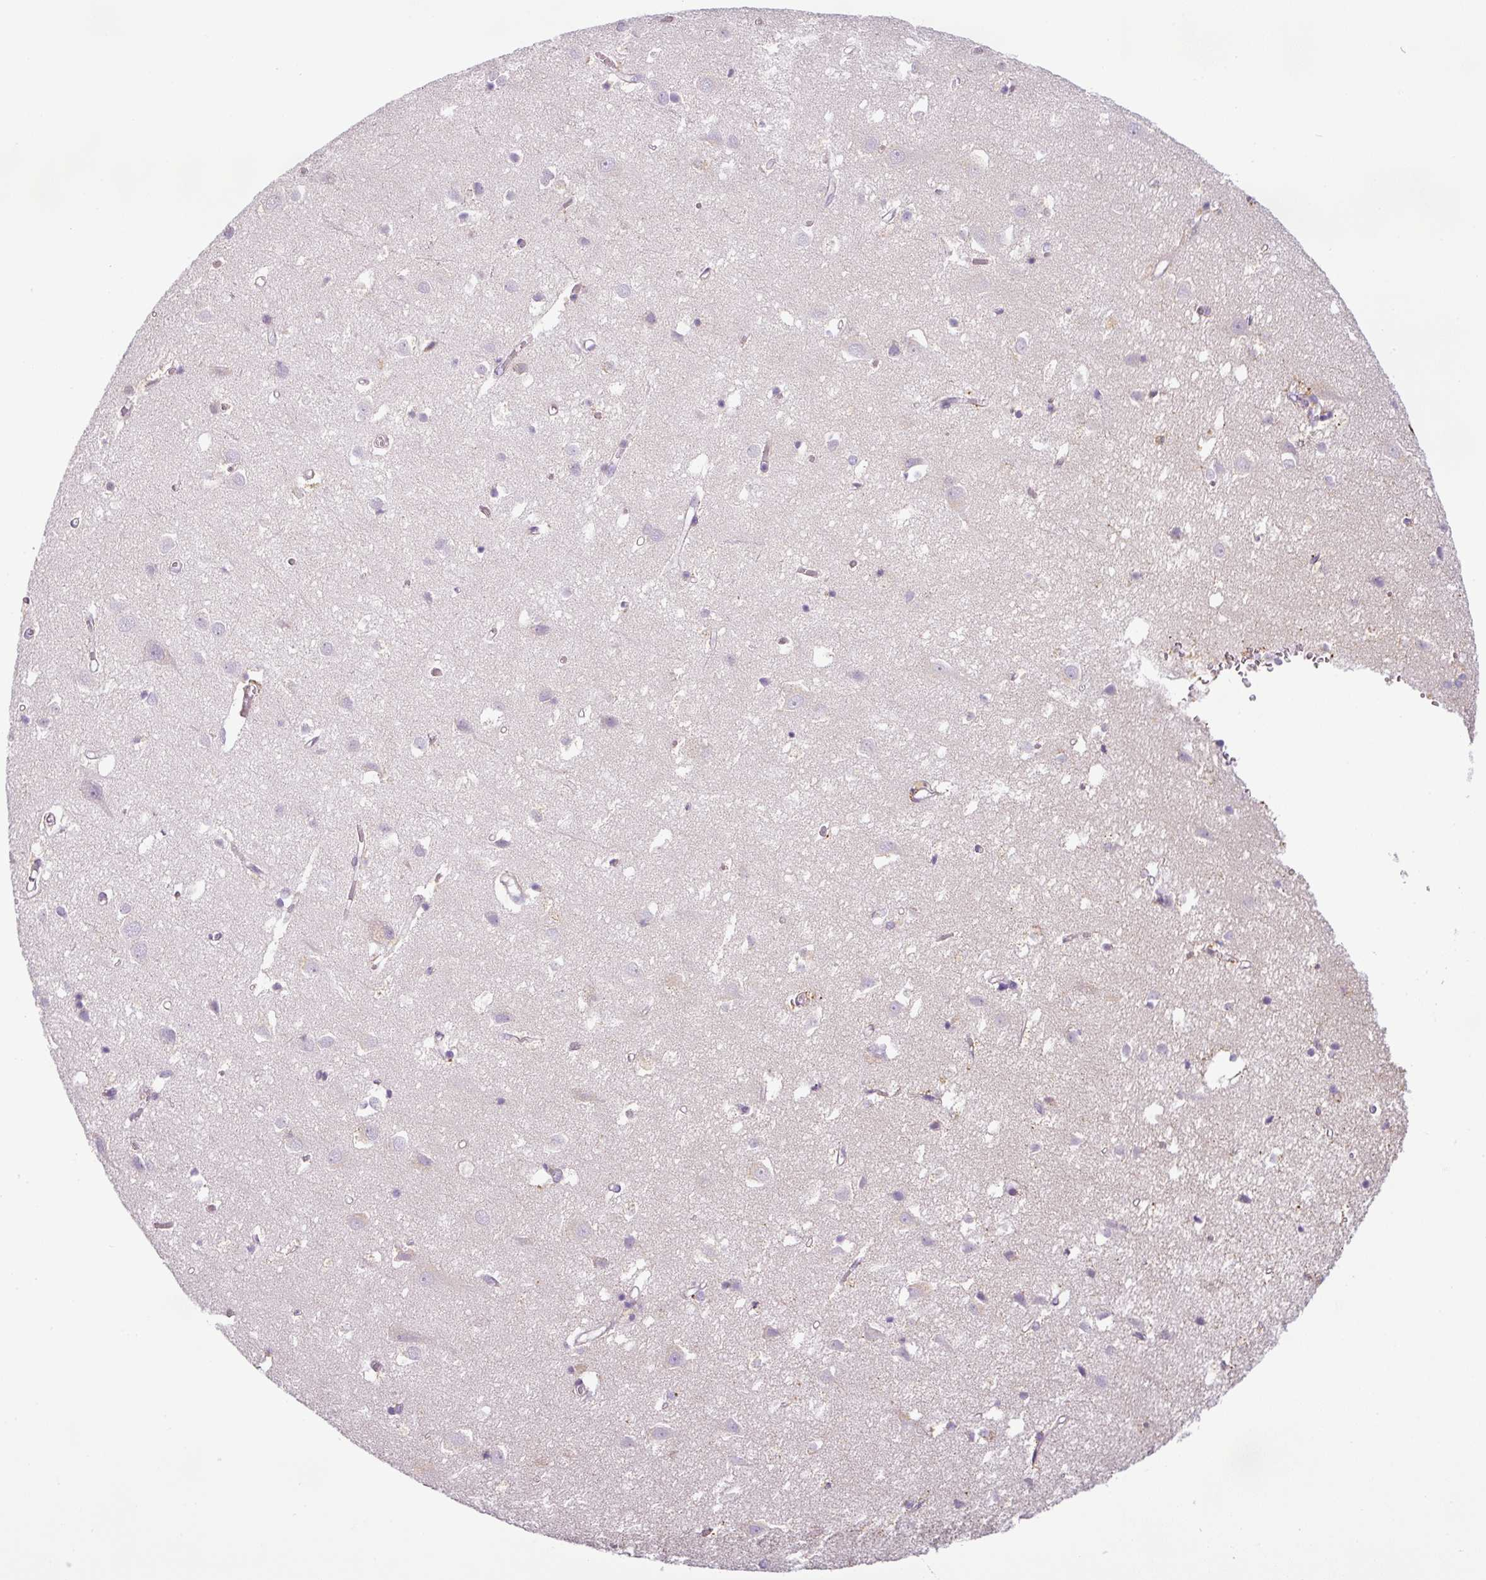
{"staining": {"intensity": "weak", "quantity": "25%-75%", "location": "cytoplasmic/membranous"}, "tissue": "cerebral cortex", "cell_type": "Endothelial cells", "image_type": "normal", "snomed": [{"axis": "morphology", "description": "Normal tissue, NOS"}, {"axis": "topography", "description": "Cerebral cortex"}], "caption": "Human cerebral cortex stained with a protein marker displays weak staining in endothelial cells.", "gene": "HMCN2", "patient": {"sex": "male", "age": 70}}